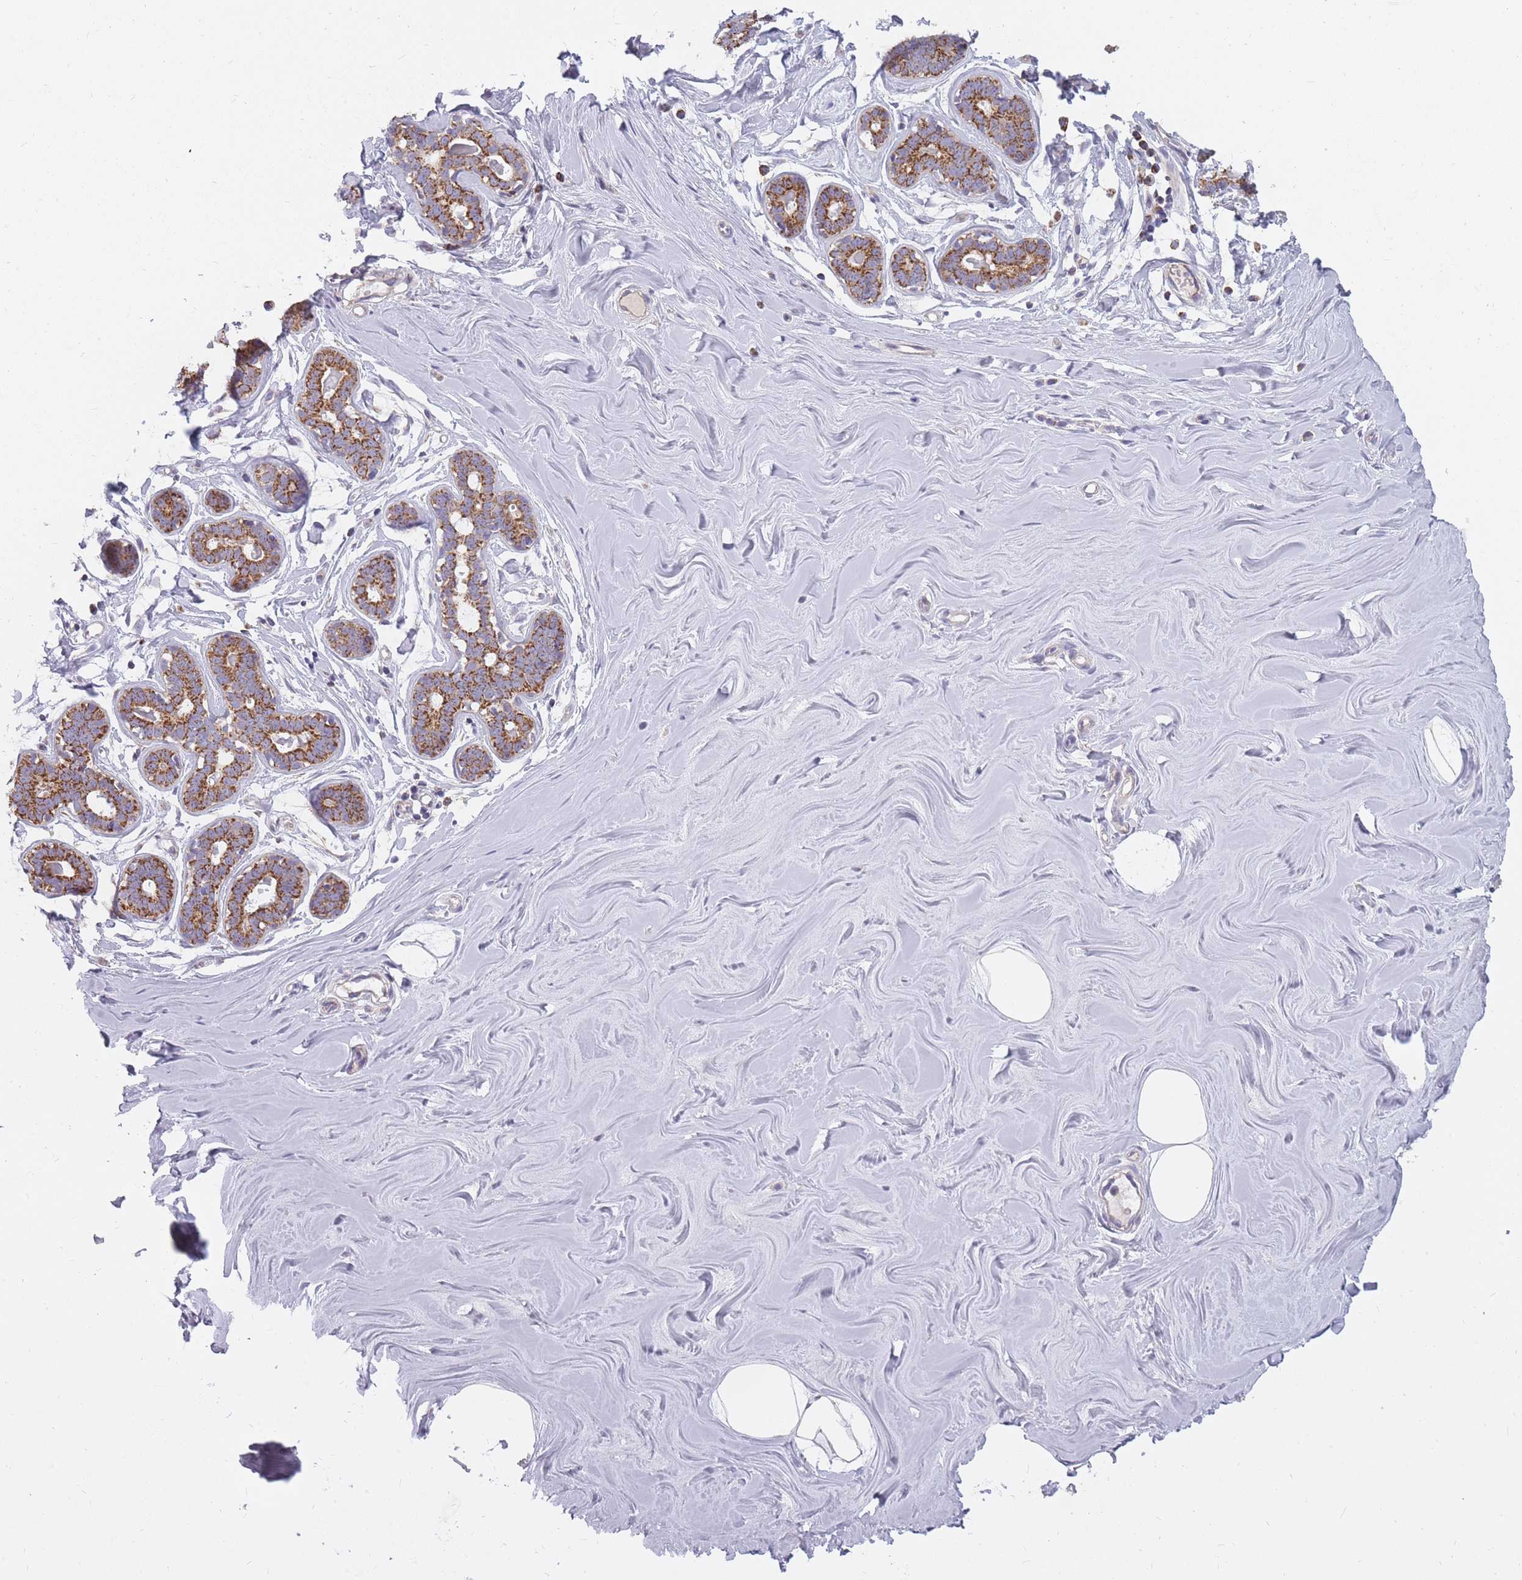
{"staining": {"intensity": "negative", "quantity": "none", "location": "none"}, "tissue": "breast", "cell_type": "Adipocytes", "image_type": "normal", "snomed": [{"axis": "morphology", "description": "Normal tissue, NOS"}, {"axis": "topography", "description": "Breast"}], "caption": "An IHC image of unremarkable breast is shown. There is no staining in adipocytes of breast. (Stains: DAB (3,3'-diaminobenzidine) immunohistochemistry with hematoxylin counter stain, Microscopy: brightfield microscopy at high magnification).", "gene": "ALKBH4", "patient": {"sex": "female", "age": 25}}